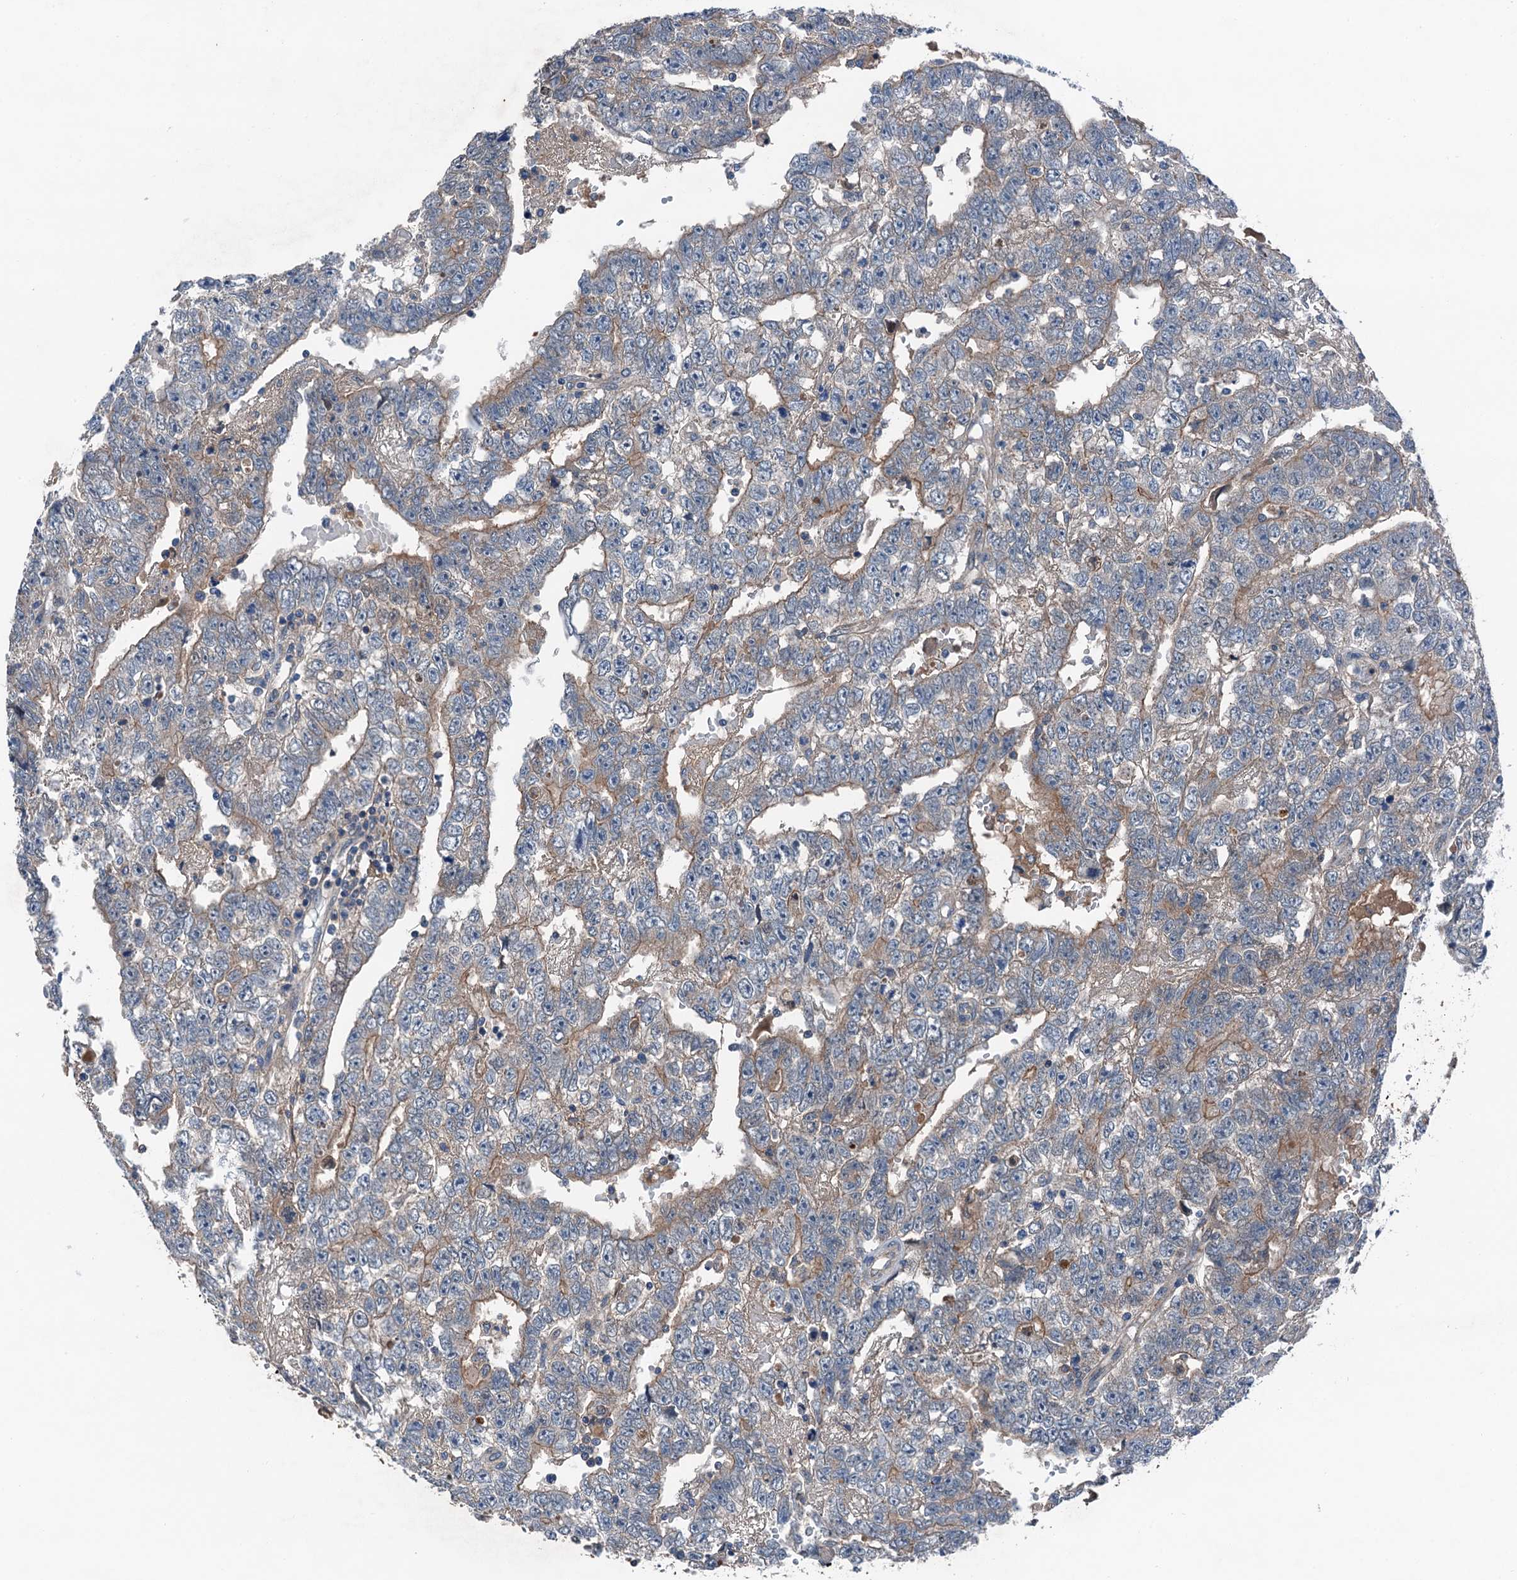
{"staining": {"intensity": "moderate", "quantity": "<25%", "location": "cytoplasmic/membranous"}, "tissue": "testis cancer", "cell_type": "Tumor cells", "image_type": "cancer", "snomed": [{"axis": "morphology", "description": "Carcinoma, Embryonal, NOS"}, {"axis": "topography", "description": "Testis"}], "caption": "DAB (3,3'-diaminobenzidine) immunohistochemical staining of human embryonal carcinoma (testis) shows moderate cytoplasmic/membranous protein staining in about <25% of tumor cells.", "gene": "SLC2A10", "patient": {"sex": "male", "age": 25}}